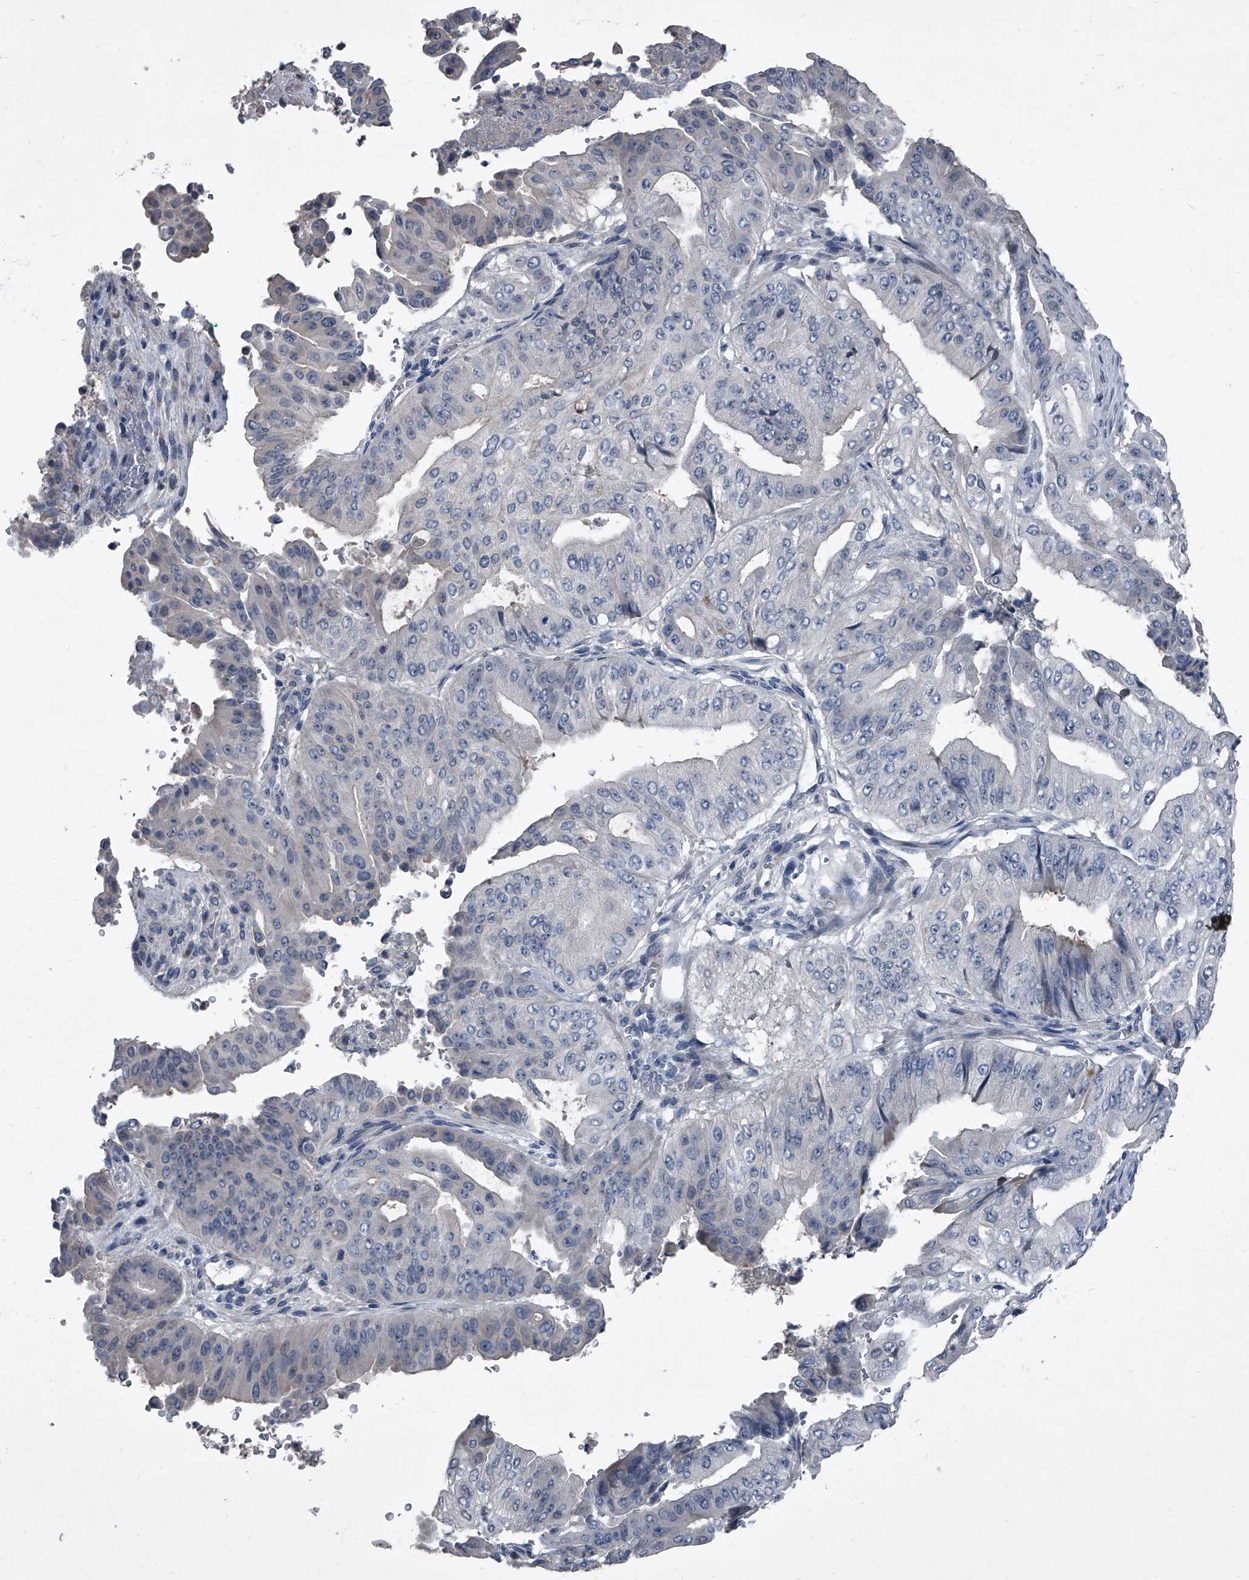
{"staining": {"intensity": "negative", "quantity": "none", "location": "none"}, "tissue": "pancreatic cancer", "cell_type": "Tumor cells", "image_type": "cancer", "snomed": [{"axis": "morphology", "description": "Adenocarcinoma, NOS"}, {"axis": "topography", "description": "Pancreas"}], "caption": "High magnification brightfield microscopy of pancreatic adenocarcinoma stained with DAB (brown) and counterstained with hematoxylin (blue): tumor cells show no significant expression. Brightfield microscopy of immunohistochemistry stained with DAB (brown) and hematoxylin (blue), captured at high magnification.", "gene": "HEPHL1", "patient": {"sex": "female", "age": 77}}